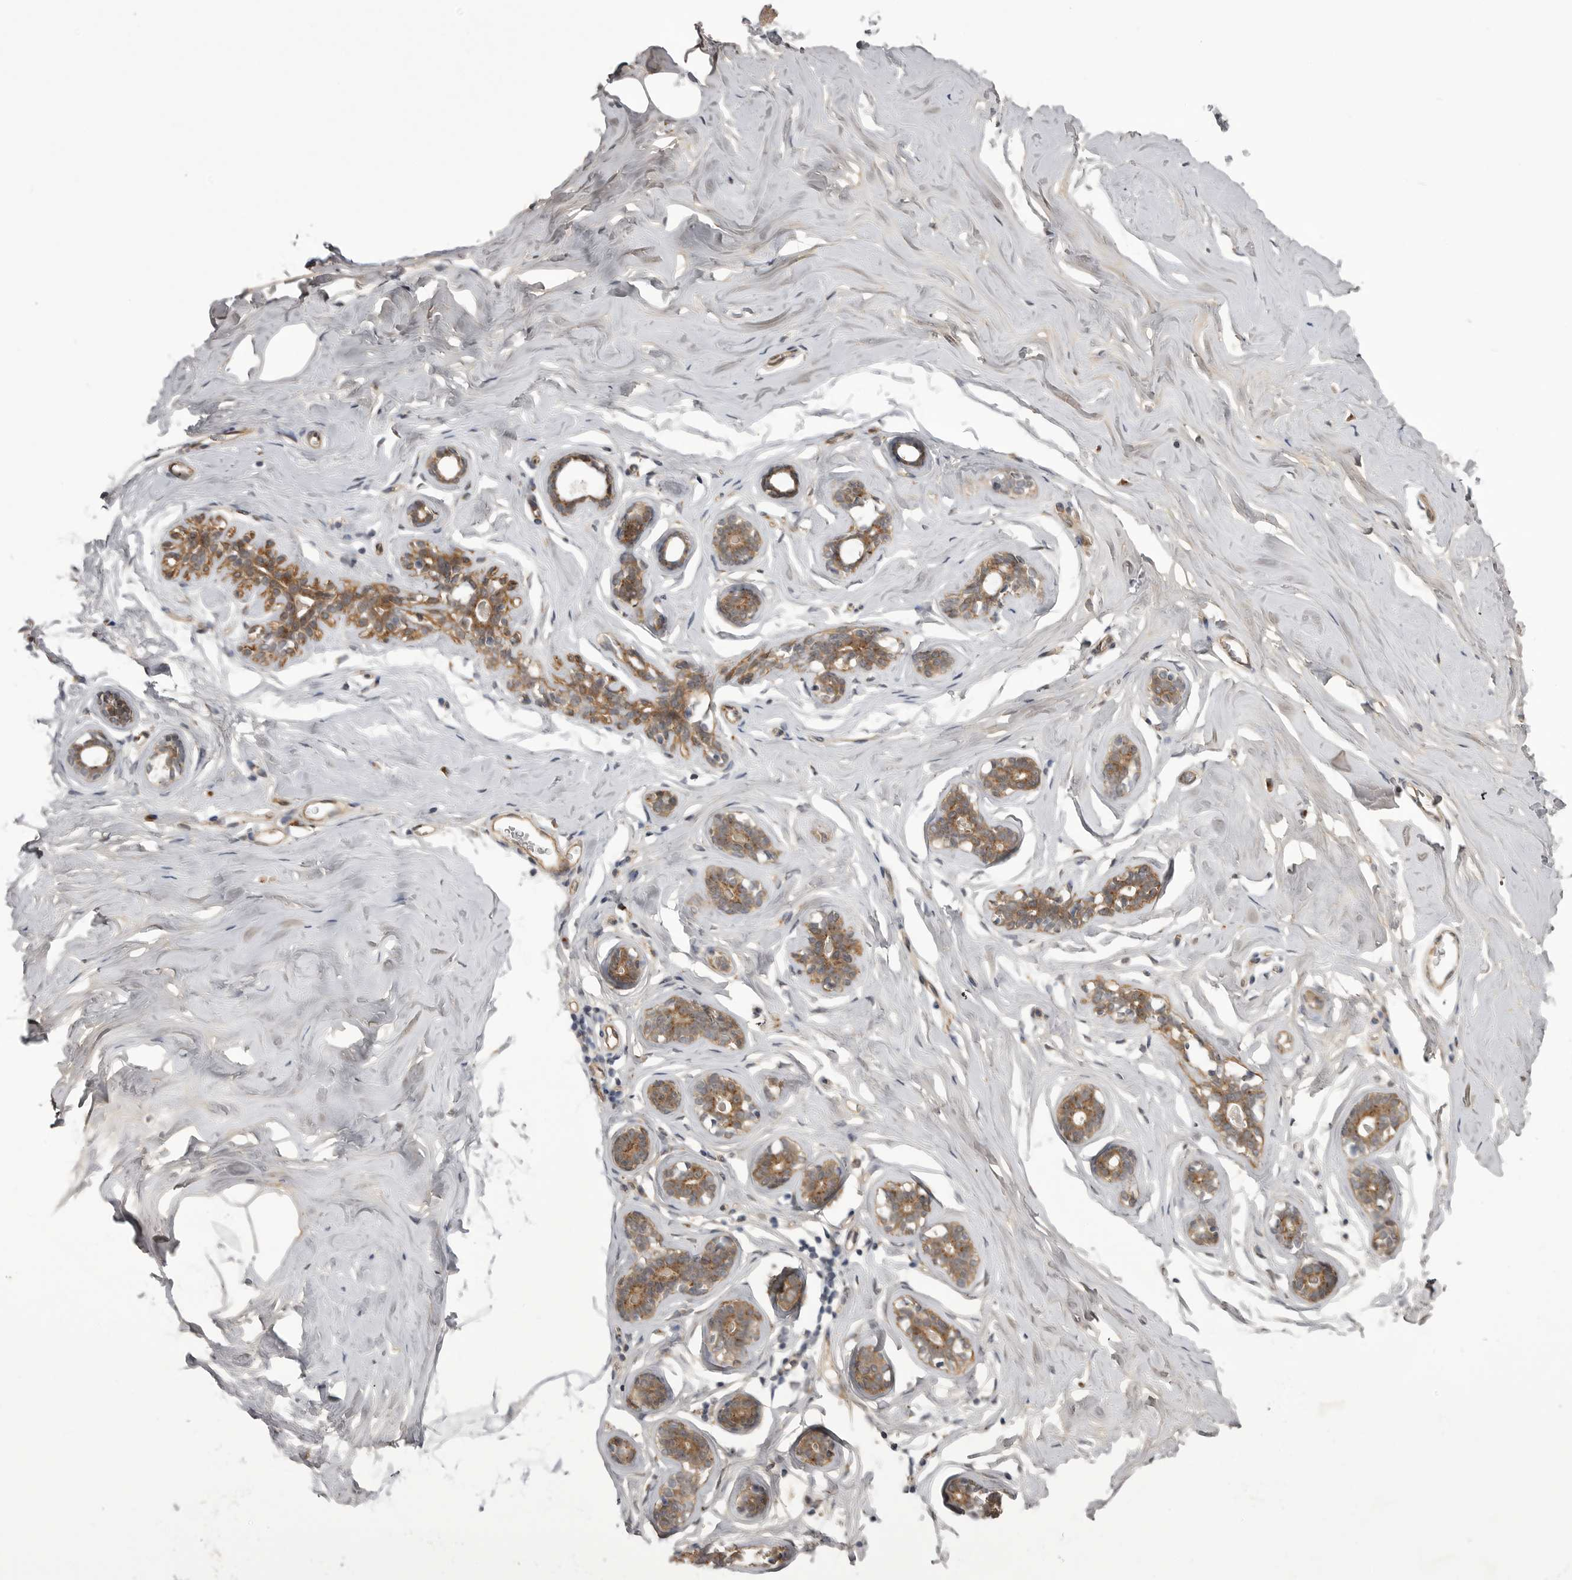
{"staining": {"intensity": "weak", "quantity": ">75%", "location": "cytoplasmic/membranous"}, "tissue": "adipose tissue", "cell_type": "Adipocytes", "image_type": "normal", "snomed": [{"axis": "morphology", "description": "Normal tissue, NOS"}, {"axis": "morphology", "description": "Fibrosis, NOS"}, {"axis": "topography", "description": "Breast"}, {"axis": "topography", "description": "Adipose tissue"}], "caption": "Immunohistochemistry photomicrograph of benign adipose tissue: human adipose tissue stained using immunohistochemistry (IHC) demonstrates low levels of weak protein expression localized specifically in the cytoplasmic/membranous of adipocytes, appearing as a cytoplasmic/membranous brown color.", "gene": "PDCL", "patient": {"sex": "female", "age": 39}}